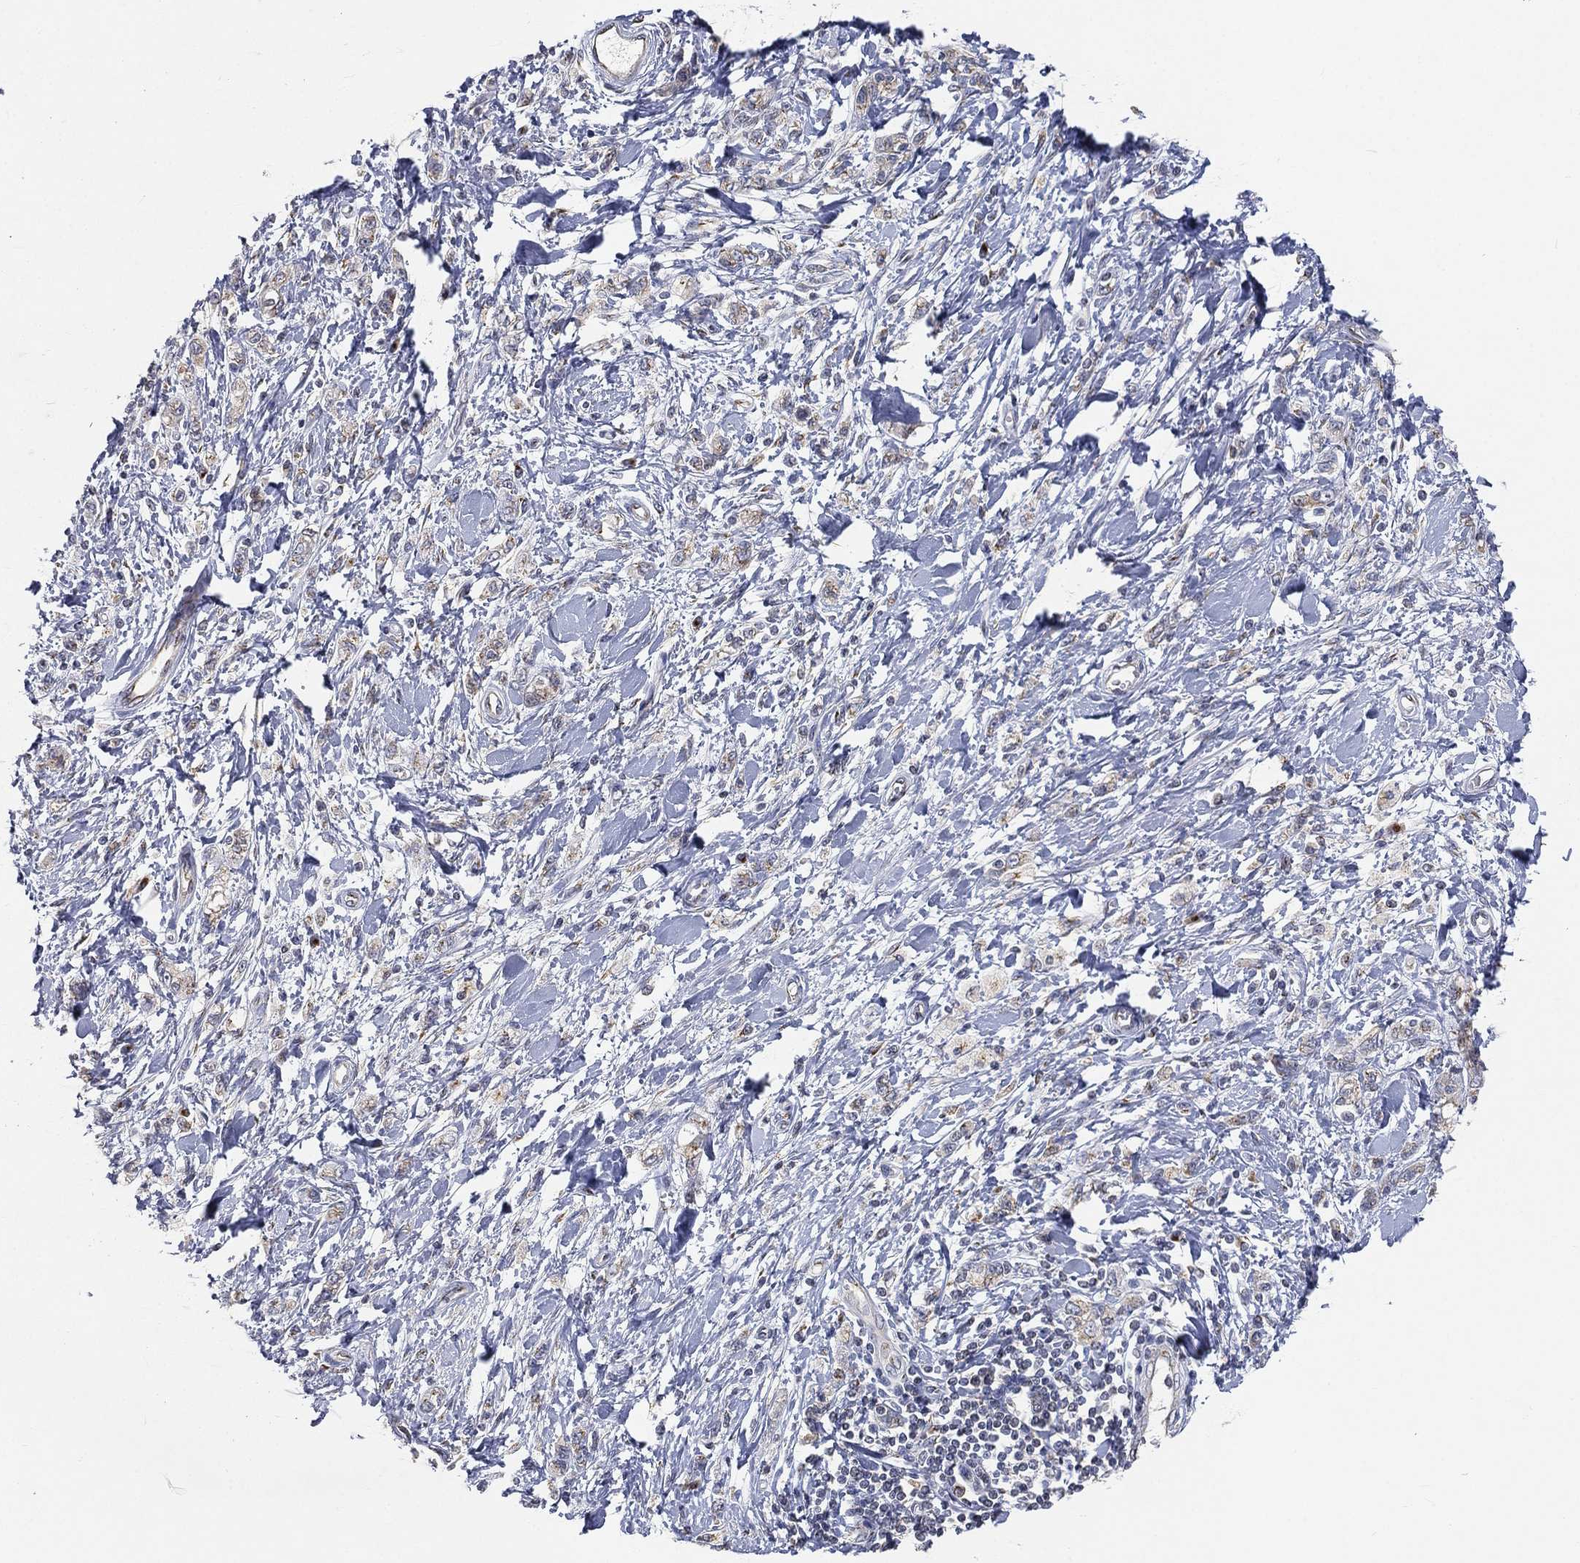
{"staining": {"intensity": "negative", "quantity": "none", "location": "none"}, "tissue": "stomach cancer", "cell_type": "Tumor cells", "image_type": "cancer", "snomed": [{"axis": "morphology", "description": "Adenocarcinoma, NOS"}, {"axis": "topography", "description": "Stomach"}], "caption": "The micrograph reveals no significant staining in tumor cells of stomach cancer. Nuclei are stained in blue.", "gene": "TICAM1", "patient": {"sex": "male", "age": 77}}